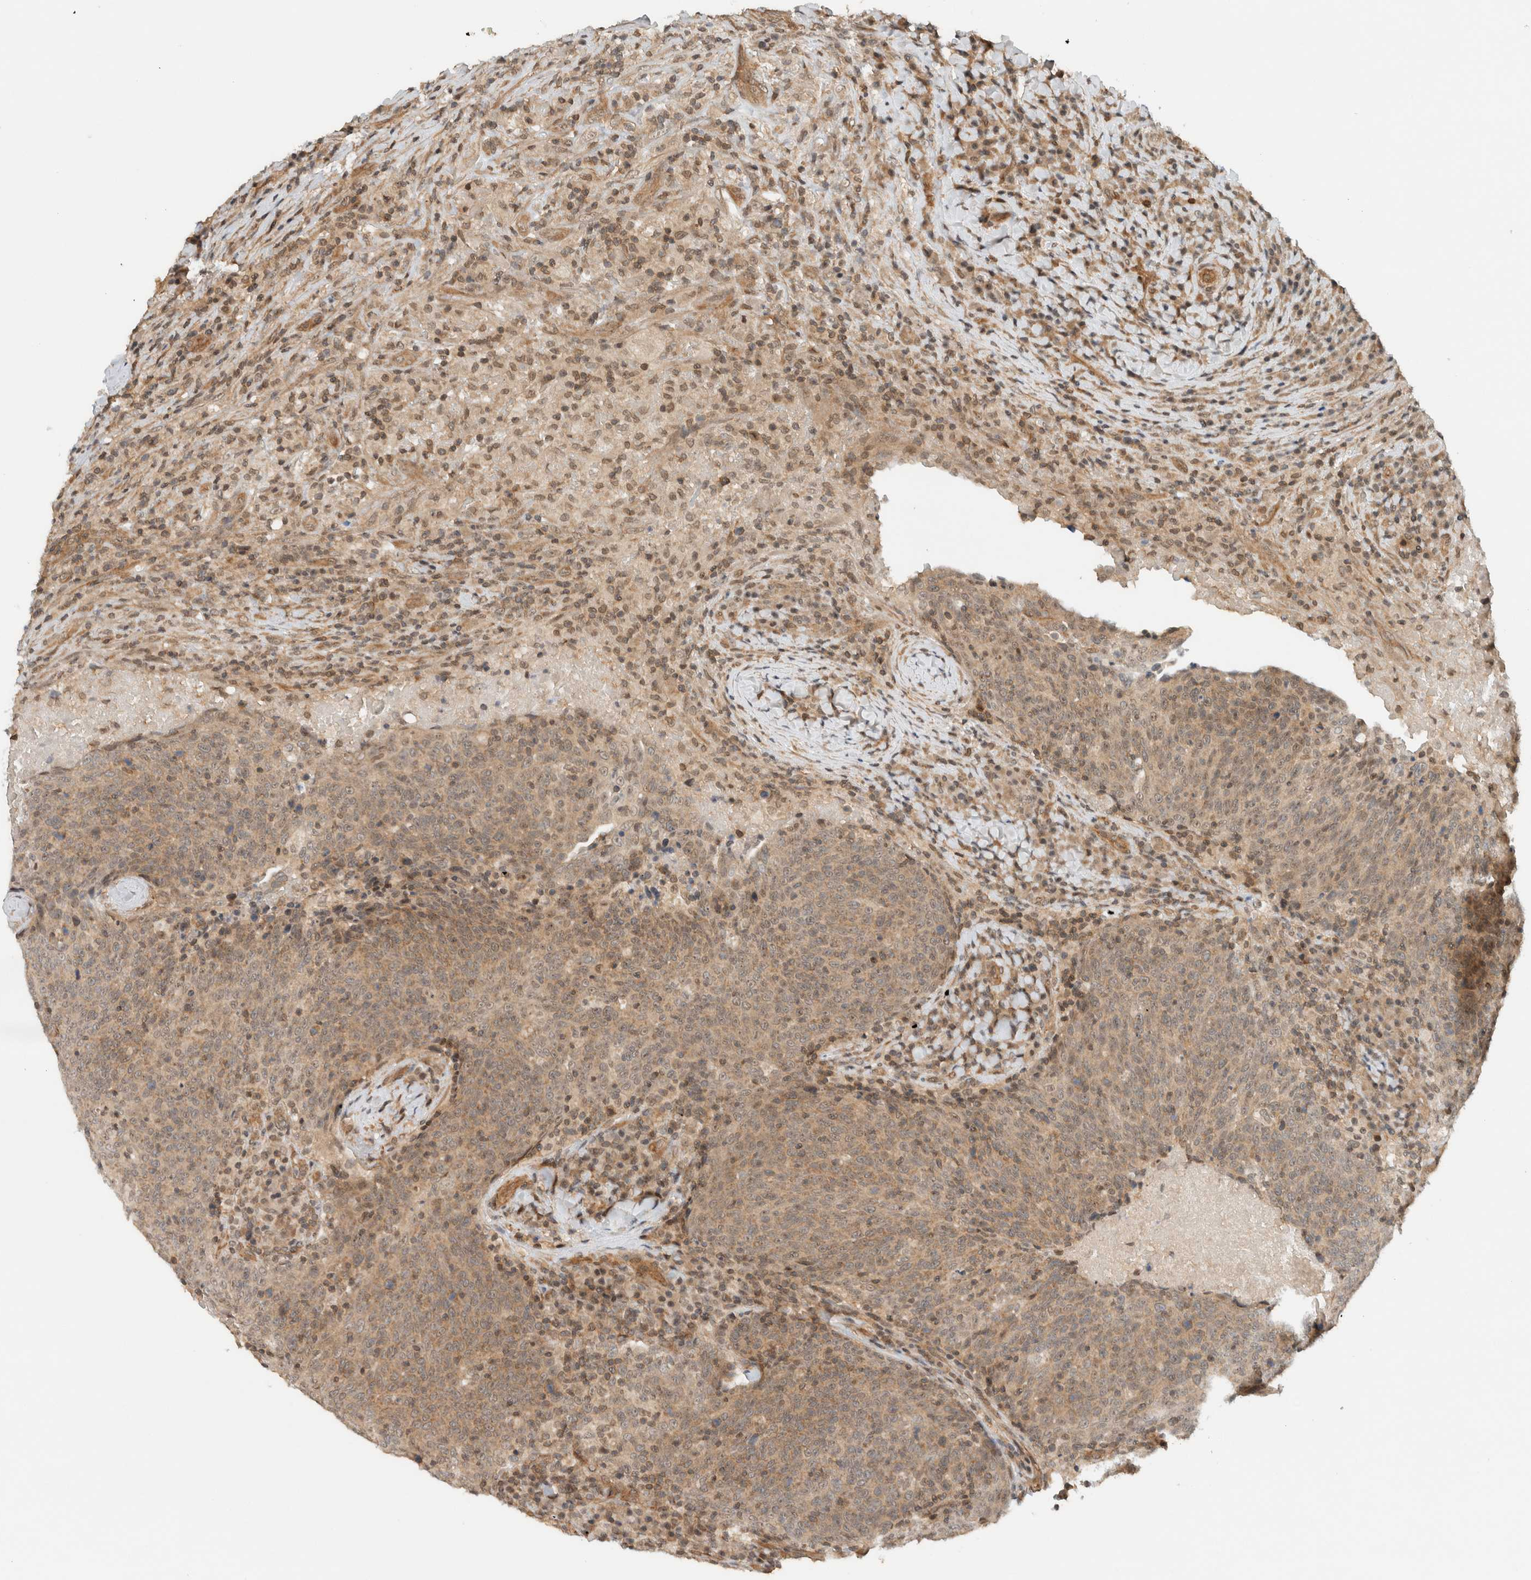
{"staining": {"intensity": "weak", "quantity": ">75%", "location": "cytoplasmic/membranous"}, "tissue": "head and neck cancer", "cell_type": "Tumor cells", "image_type": "cancer", "snomed": [{"axis": "morphology", "description": "Squamous cell carcinoma, NOS"}, {"axis": "morphology", "description": "Squamous cell carcinoma, metastatic, NOS"}, {"axis": "topography", "description": "Lymph node"}, {"axis": "topography", "description": "Head-Neck"}], "caption": "This is a micrograph of immunohistochemistry (IHC) staining of head and neck metastatic squamous cell carcinoma, which shows weak expression in the cytoplasmic/membranous of tumor cells.", "gene": "CAAP1", "patient": {"sex": "male", "age": 62}}